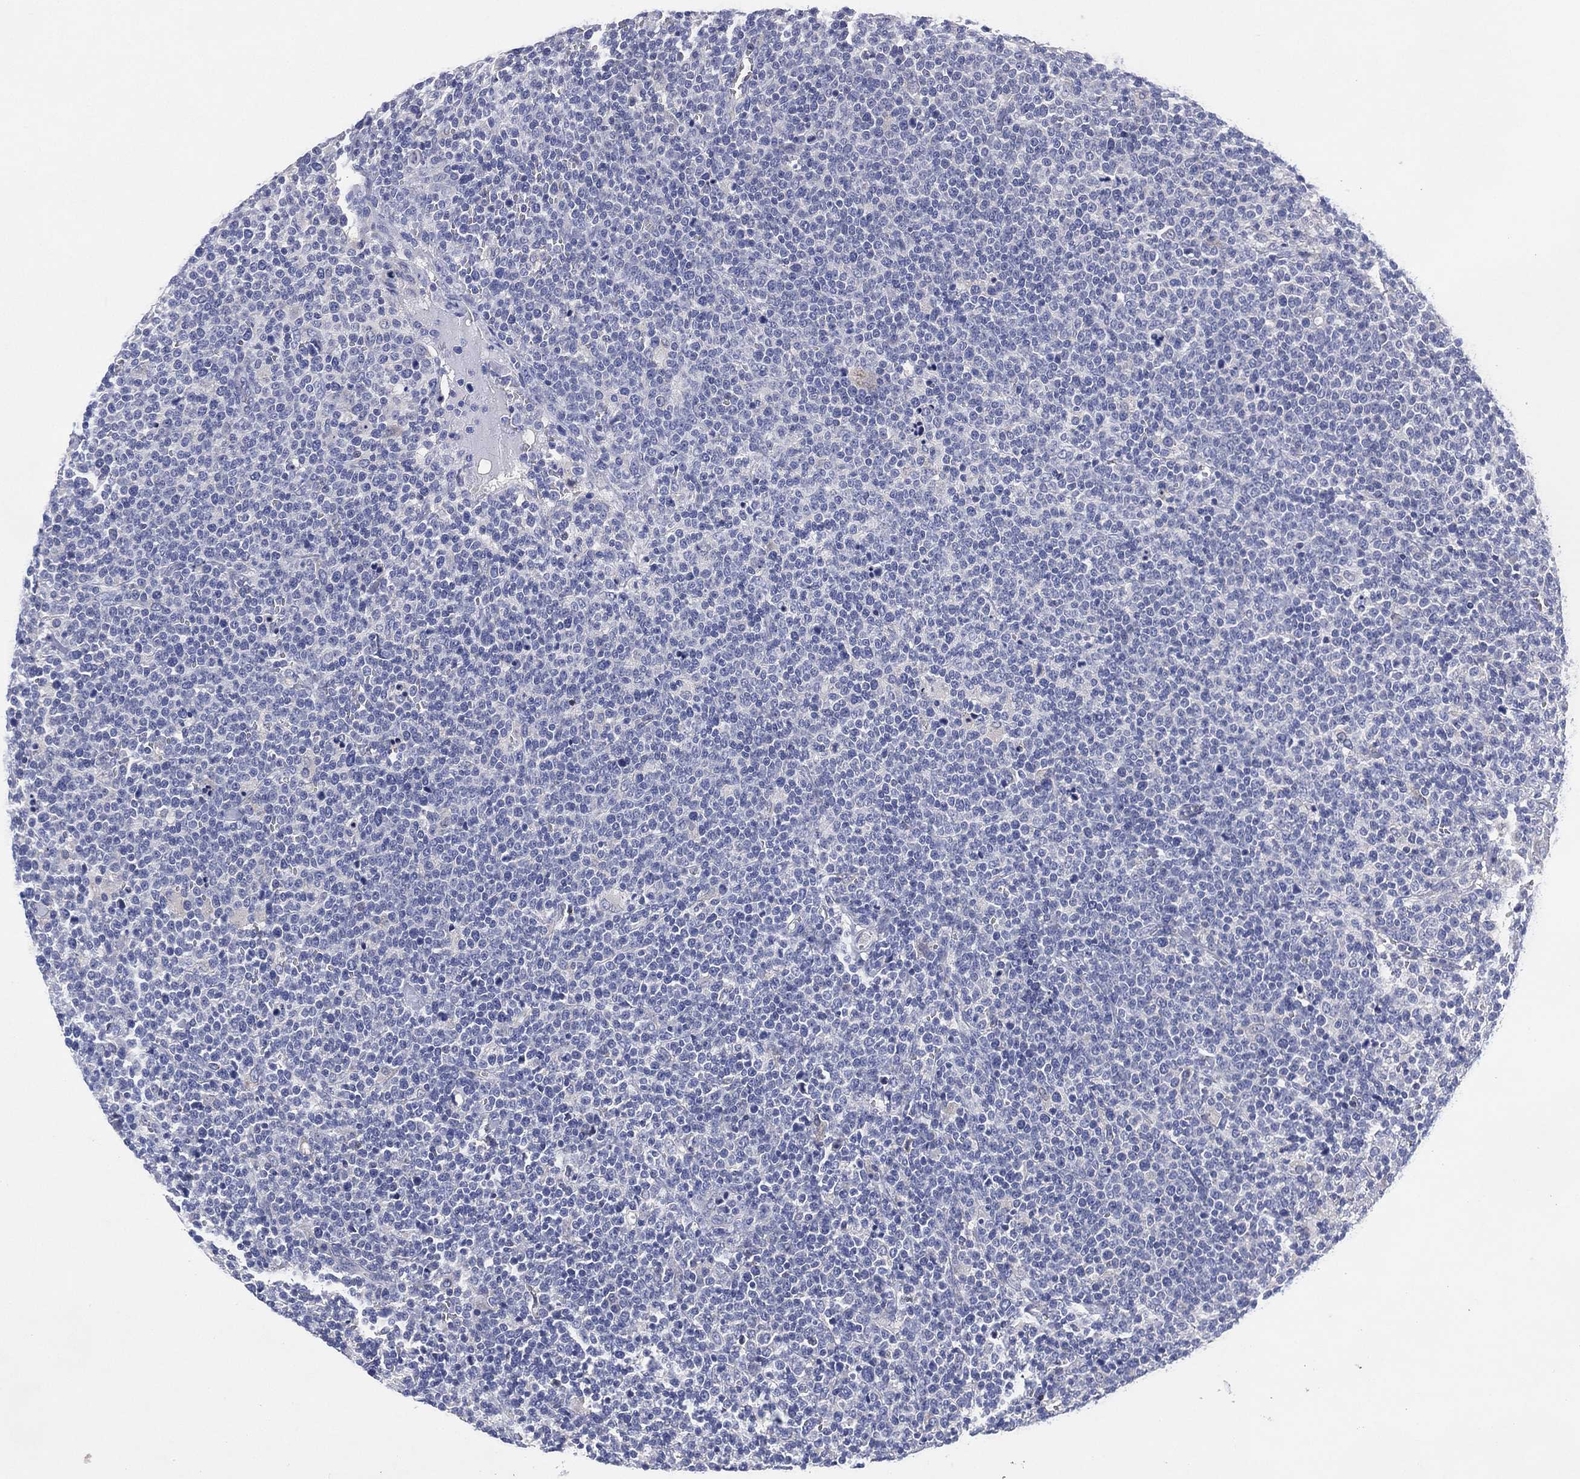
{"staining": {"intensity": "negative", "quantity": "none", "location": "none"}, "tissue": "lymphoma", "cell_type": "Tumor cells", "image_type": "cancer", "snomed": [{"axis": "morphology", "description": "Malignant lymphoma, non-Hodgkin's type, High grade"}, {"axis": "topography", "description": "Lymph node"}], "caption": "The immunohistochemistry (IHC) micrograph has no significant staining in tumor cells of lymphoma tissue.", "gene": "CHRNA3", "patient": {"sex": "male", "age": 61}}